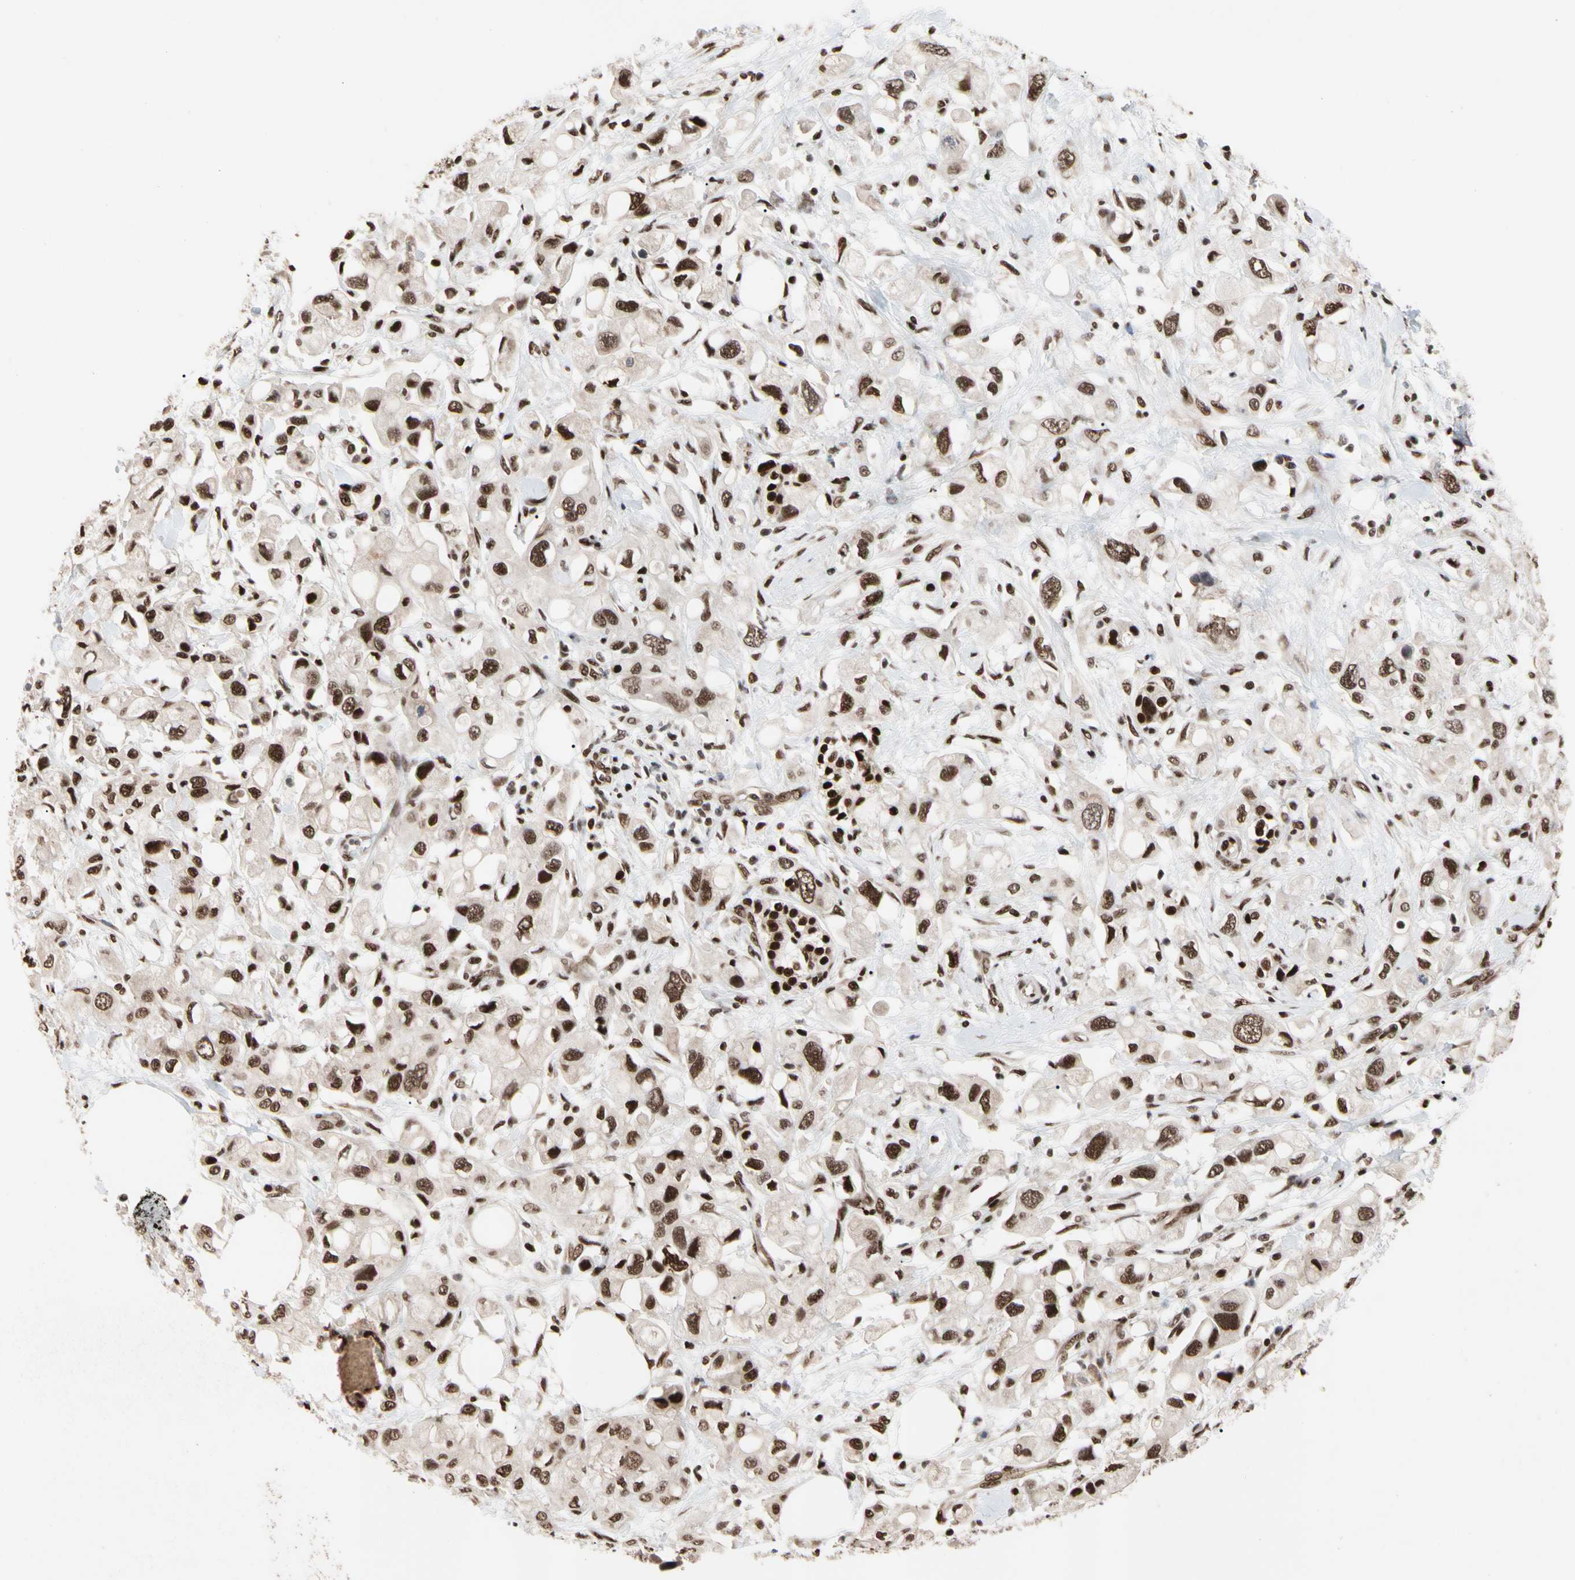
{"staining": {"intensity": "strong", "quantity": ">75%", "location": "nuclear"}, "tissue": "pancreatic cancer", "cell_type": "Tumor cells", "image_type": "cancer", "snomed": [{"axis": "morphology", "description": "Adenocarcinoma, NOS"}, {"axis": "topography", "description": "Pancreas"}], "caption": "The photomicrograph reveals staining of pancreatic cancer (adenocarcinoma), revealing strong nuclear protein staining (brown color) within tumor cells.", "gene": "FAM98B", "patient": {"sex": "female", "age": 56}}